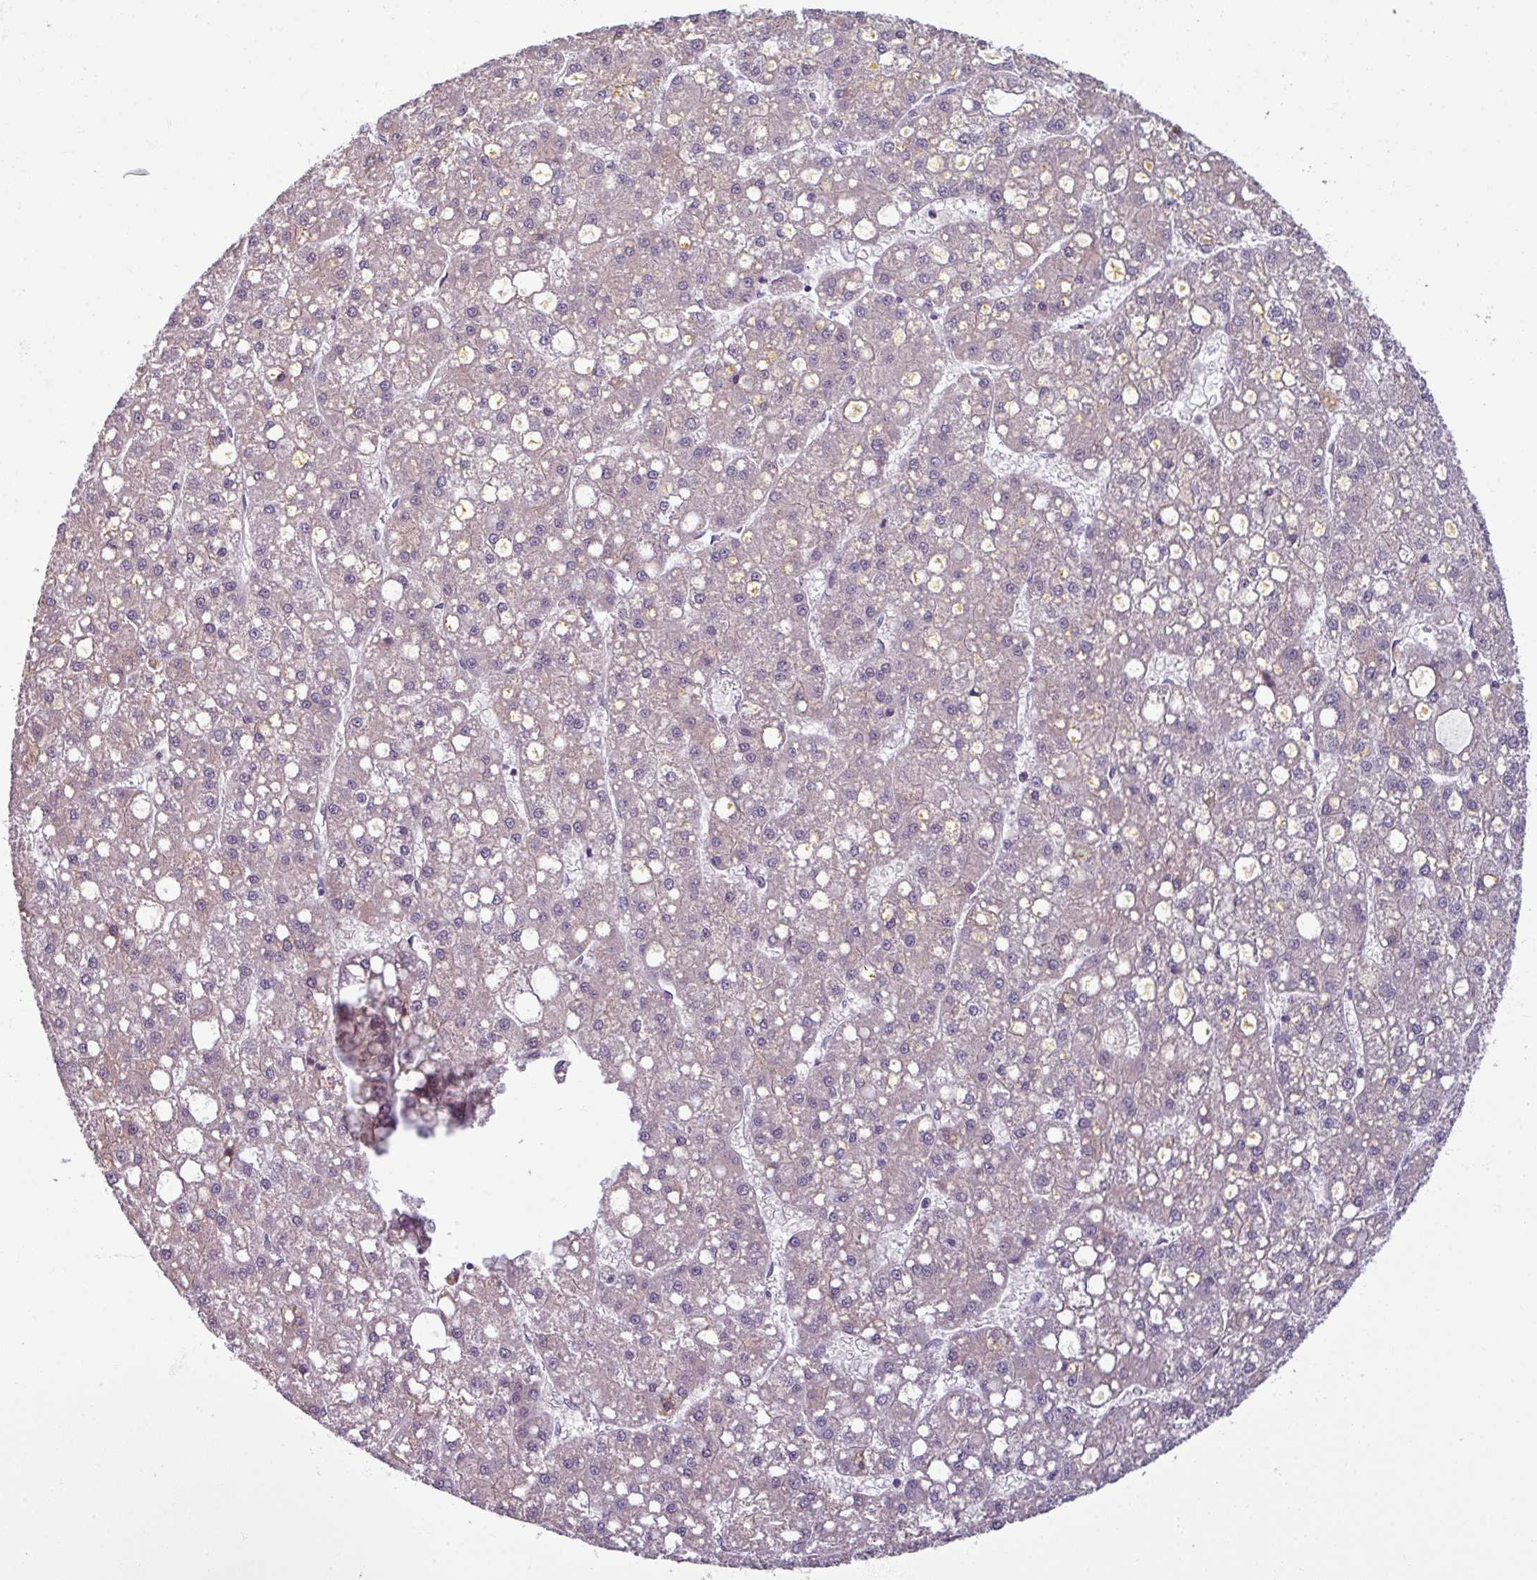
{"staining": {"intensity": "negative", "quantity": "none", "location": "none"}, "tissue": "liver cancer", "cell_type": "Tumor cells", "image_type": "cancer", "snomed": [{"axis": "morphology", "description": "Carcinoma, Hepatocellular, NOS"}, {"axis": "topography", "description": "Liver"}], "caption": "The micrograph reveals no staining of tumor cells in liver cancer (hepatocellular carcinoma).", "gene": "UVSSA", "patient": {"sex": "male", "age": 67}}